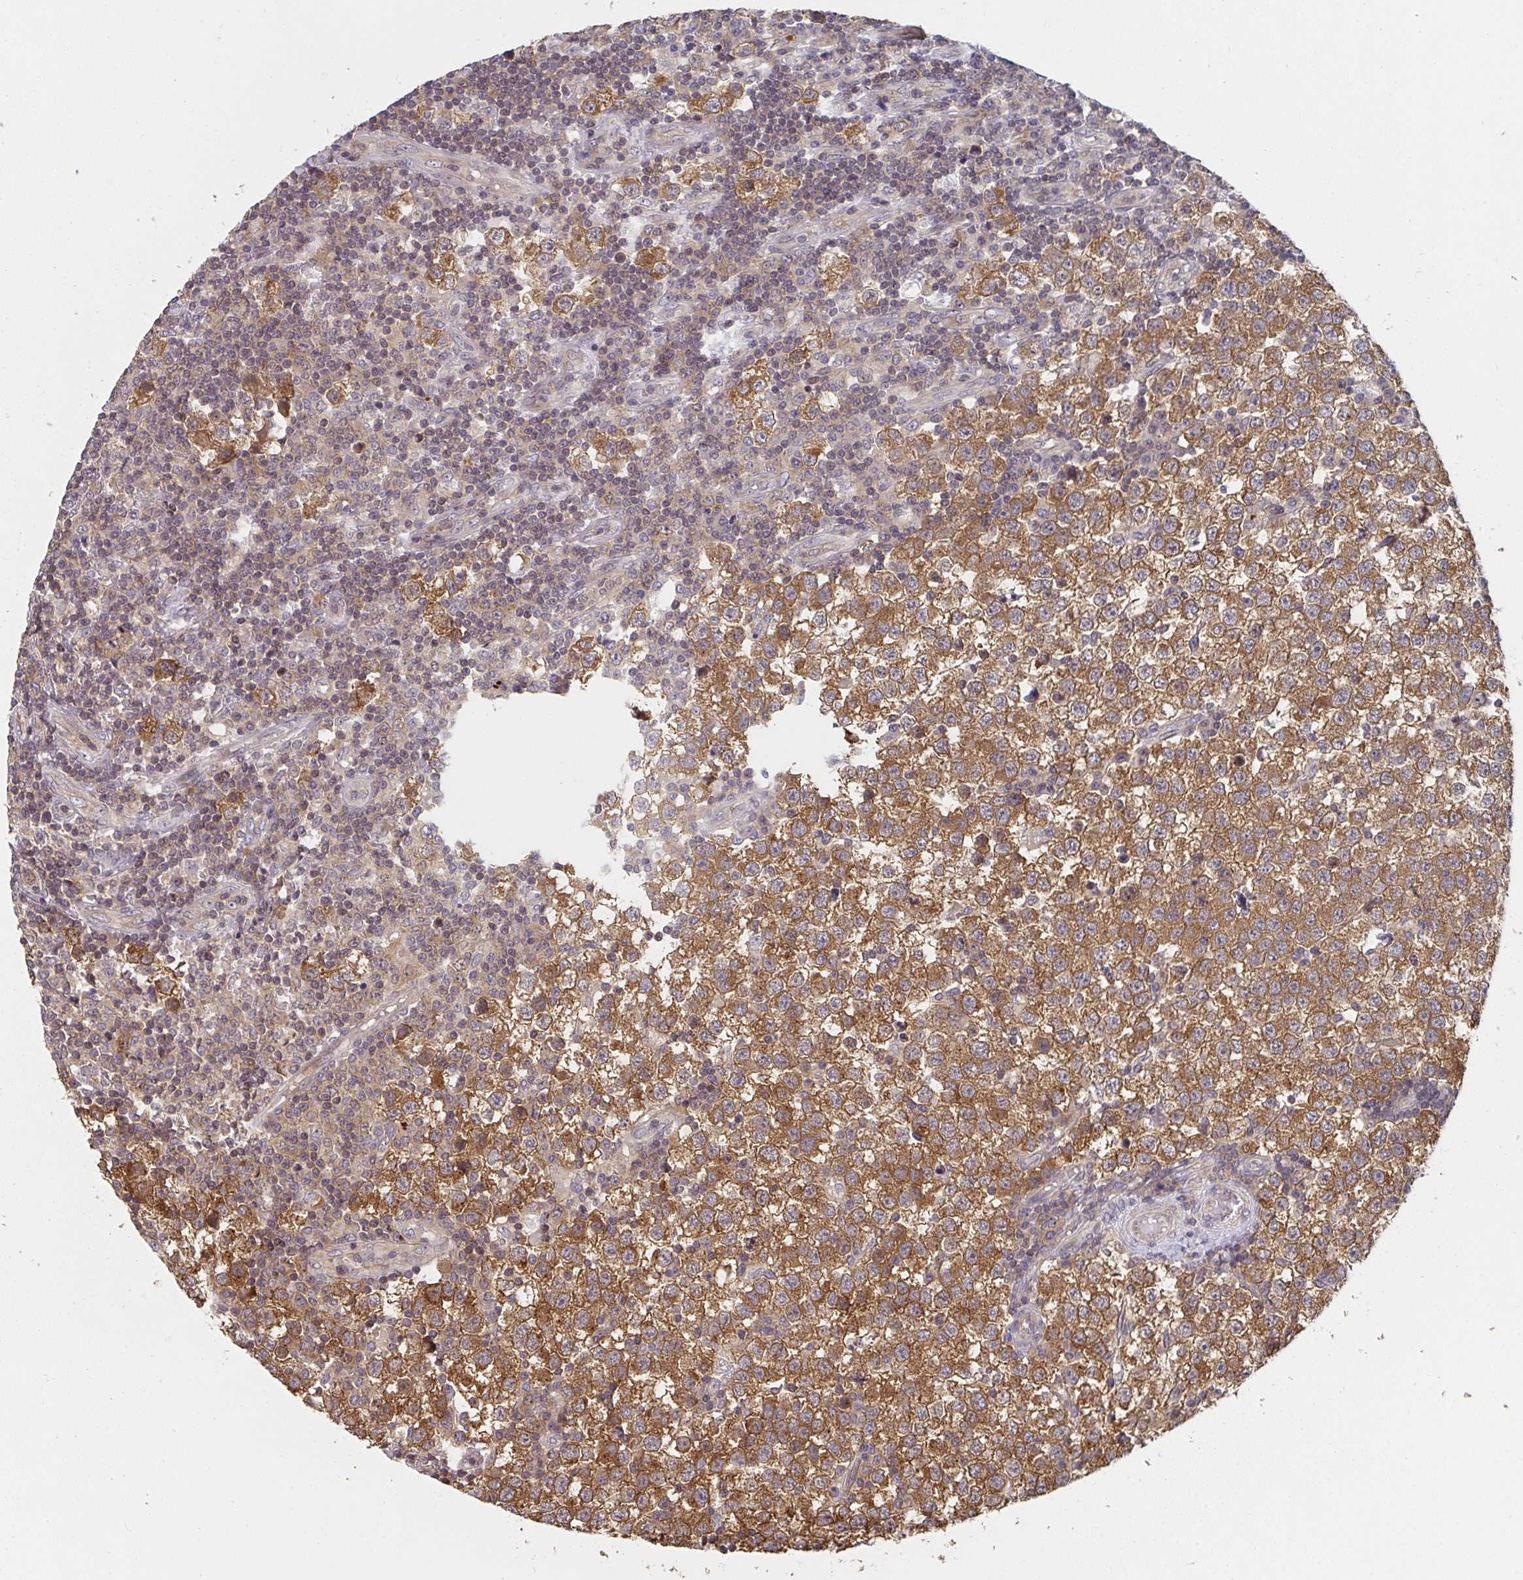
{"staining": {"intensity": "moderate", "quantity": ">75%", "location": "cytoplasmic/membranous"}, "tissue": "testis cancer", "cell_type": "Tumor cells", "image_type": "cancer", "snomed": [{"axis": "morphology", "description": "Seminoma, NOS"}, {"axis": "topography", "description": "Testis"}], "caption": "About >75% of tumor cells in human testis seminoma show moderate cytoplasmic/membranous protein positivity as visualized by brown immunohistochemical staining.", "gene": "RANGRF", "patient": {"sex": "male", "age": 34}}